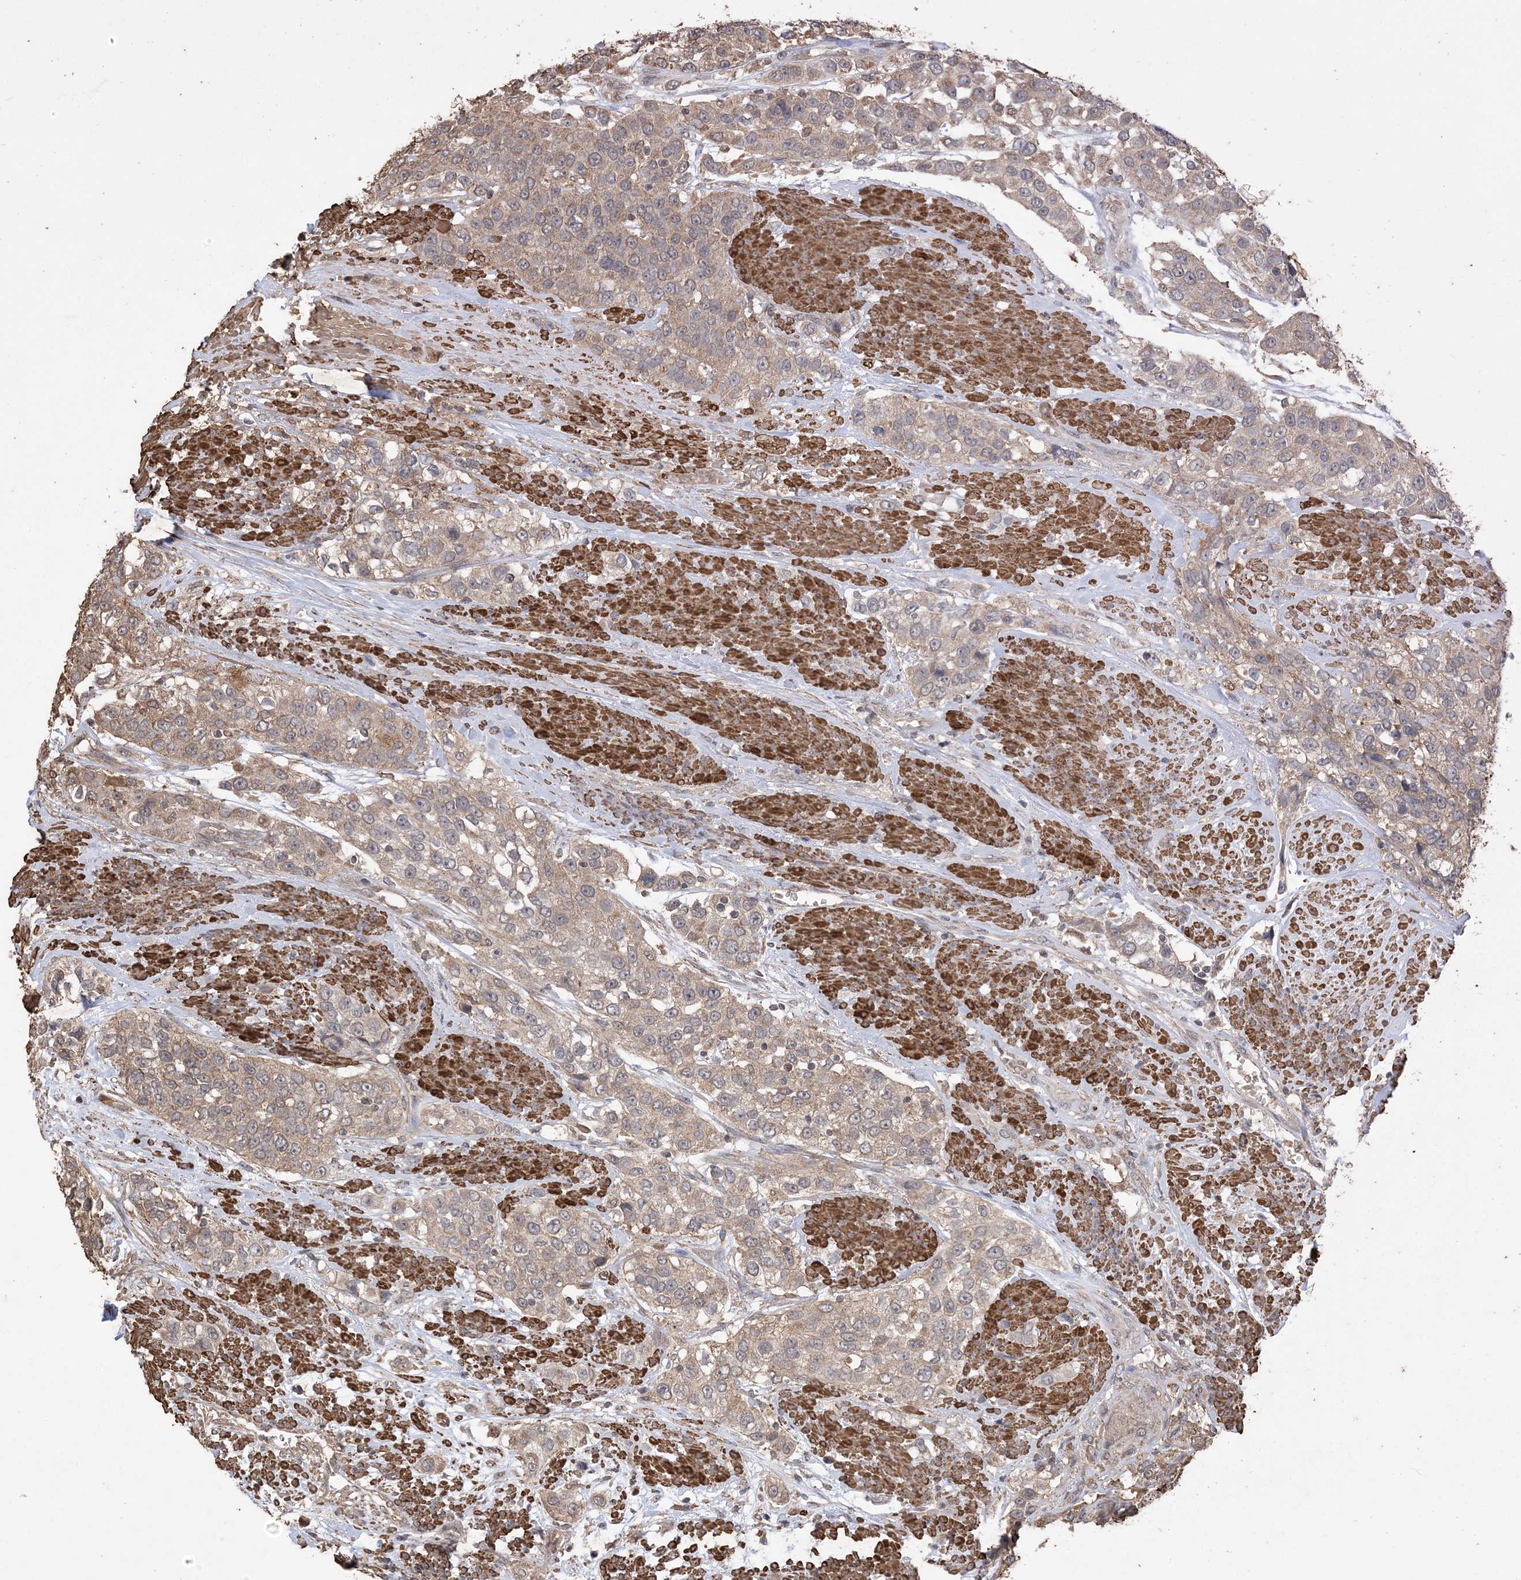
{"staining": {"intensity": "weak", "quantity": ">75%", "location": "cytoplasmic/membranous"}, "tissue": "urothelial cancer", "cell_type": "Tumor cells", "image_type": "cancer", "snomed": [{"axis": "morphology", "description": "Urothelial carcinoma, High grade"}, {"axis": "topography", "description": "Urinary bladder"}], "caption": "DAB (3,3'-diaminobenzidine) immunohistochemical staining of high-grade urothelial carcinoma demonstrates weak cytoplasmic/membranous protein staining in approximately >75% of tumor cells.", "gene": "HPS4", "patient": {"sex": "female", "age": 80}}